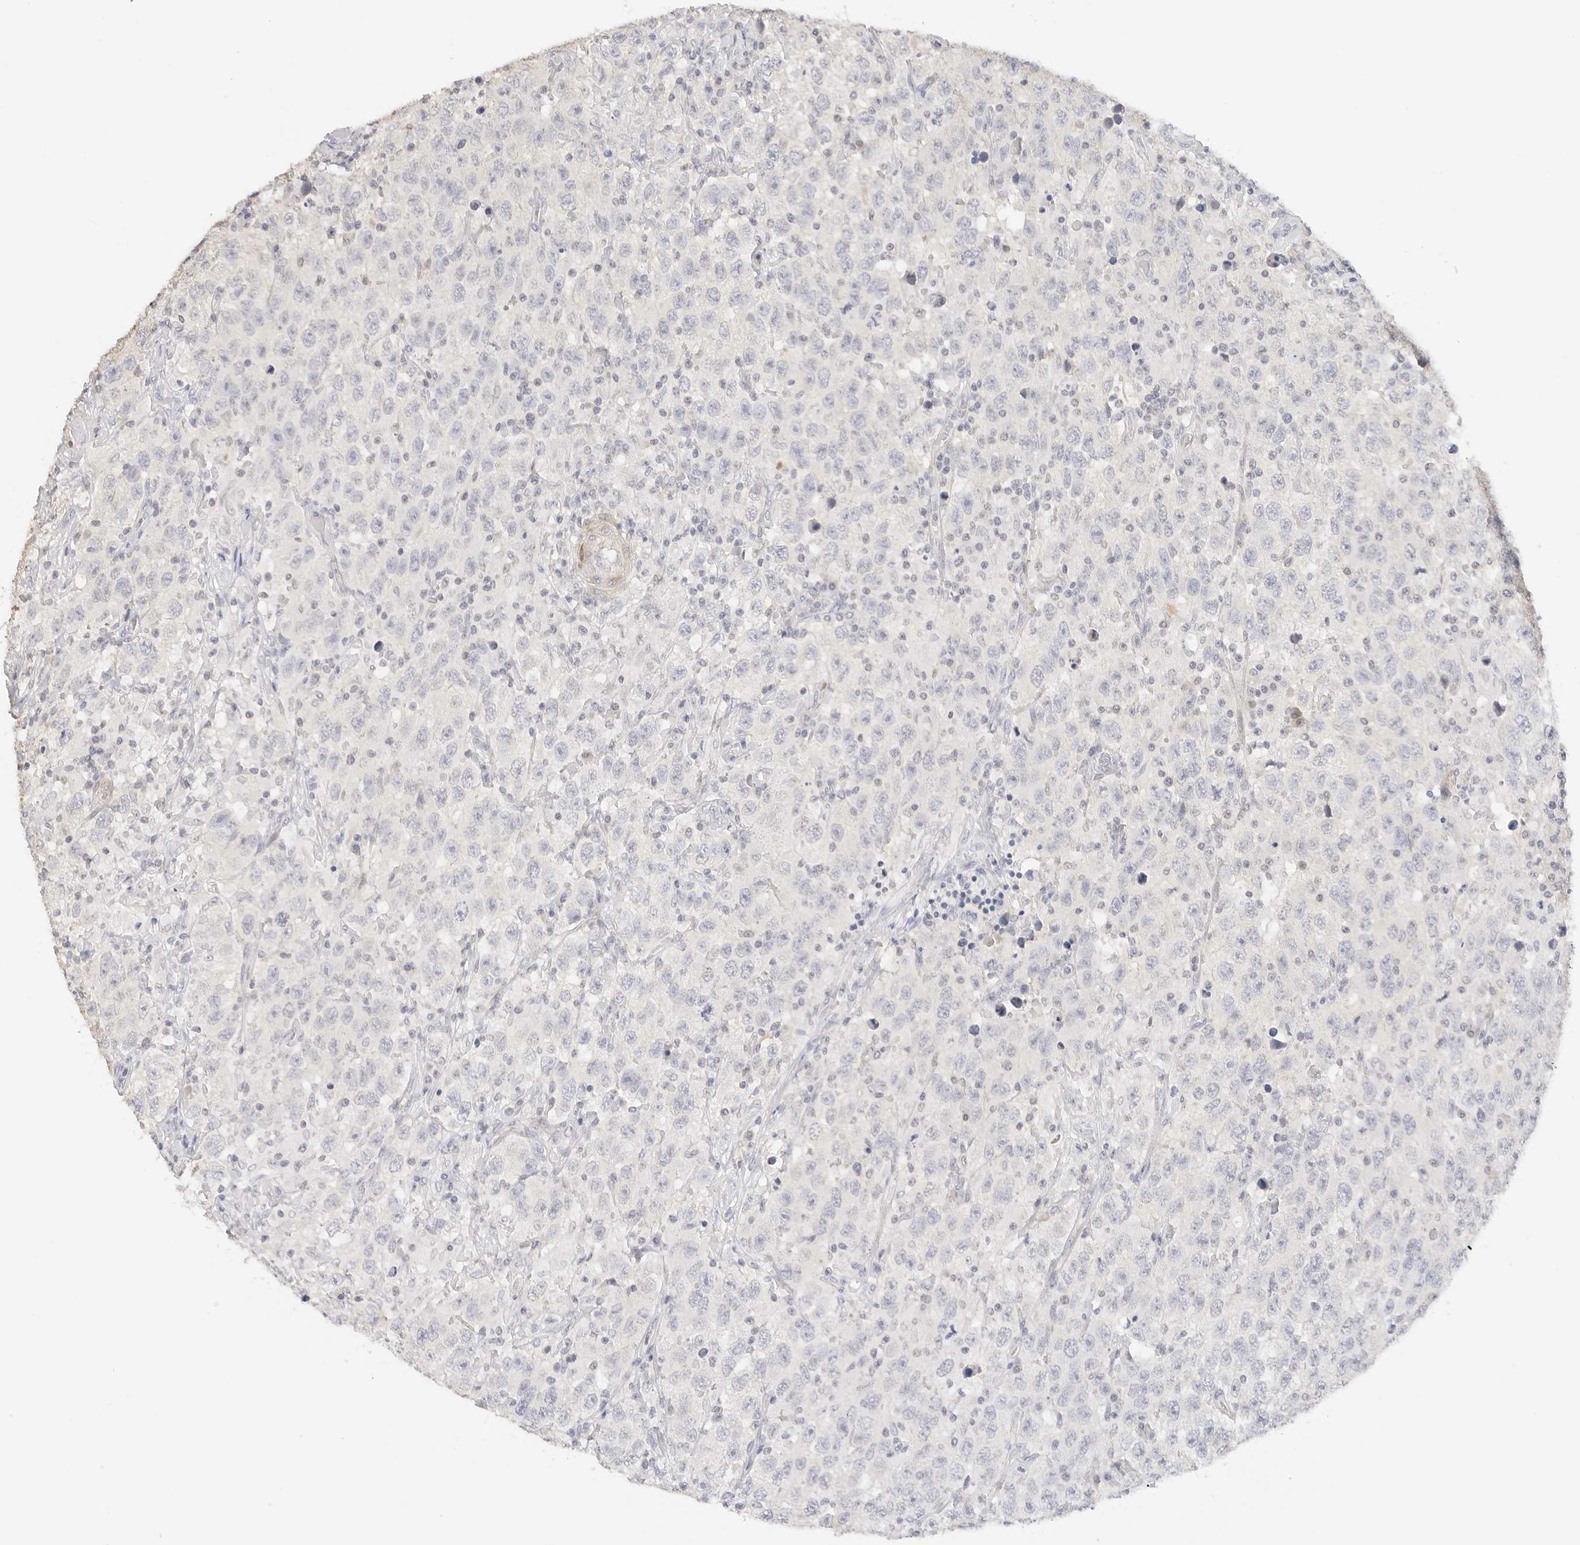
{"staining": {"intensity": "negative", "quantity": "none", "location": "none"}, "tissue": "testis cancer", "cell_type": "Tumor cells", "image_type": "cancer", "snomed": [{"axis": "morphology", "description": "Seminoma, NOS"}, {"axis": "topography", "description": "Testis"}], "caption": "A histopathology image of seminoma (testis) stained for a protein exhibits no brown staining in tumor cells.", "gene": "PCDH19", "patient": {"sex": "male", "age": 65}}